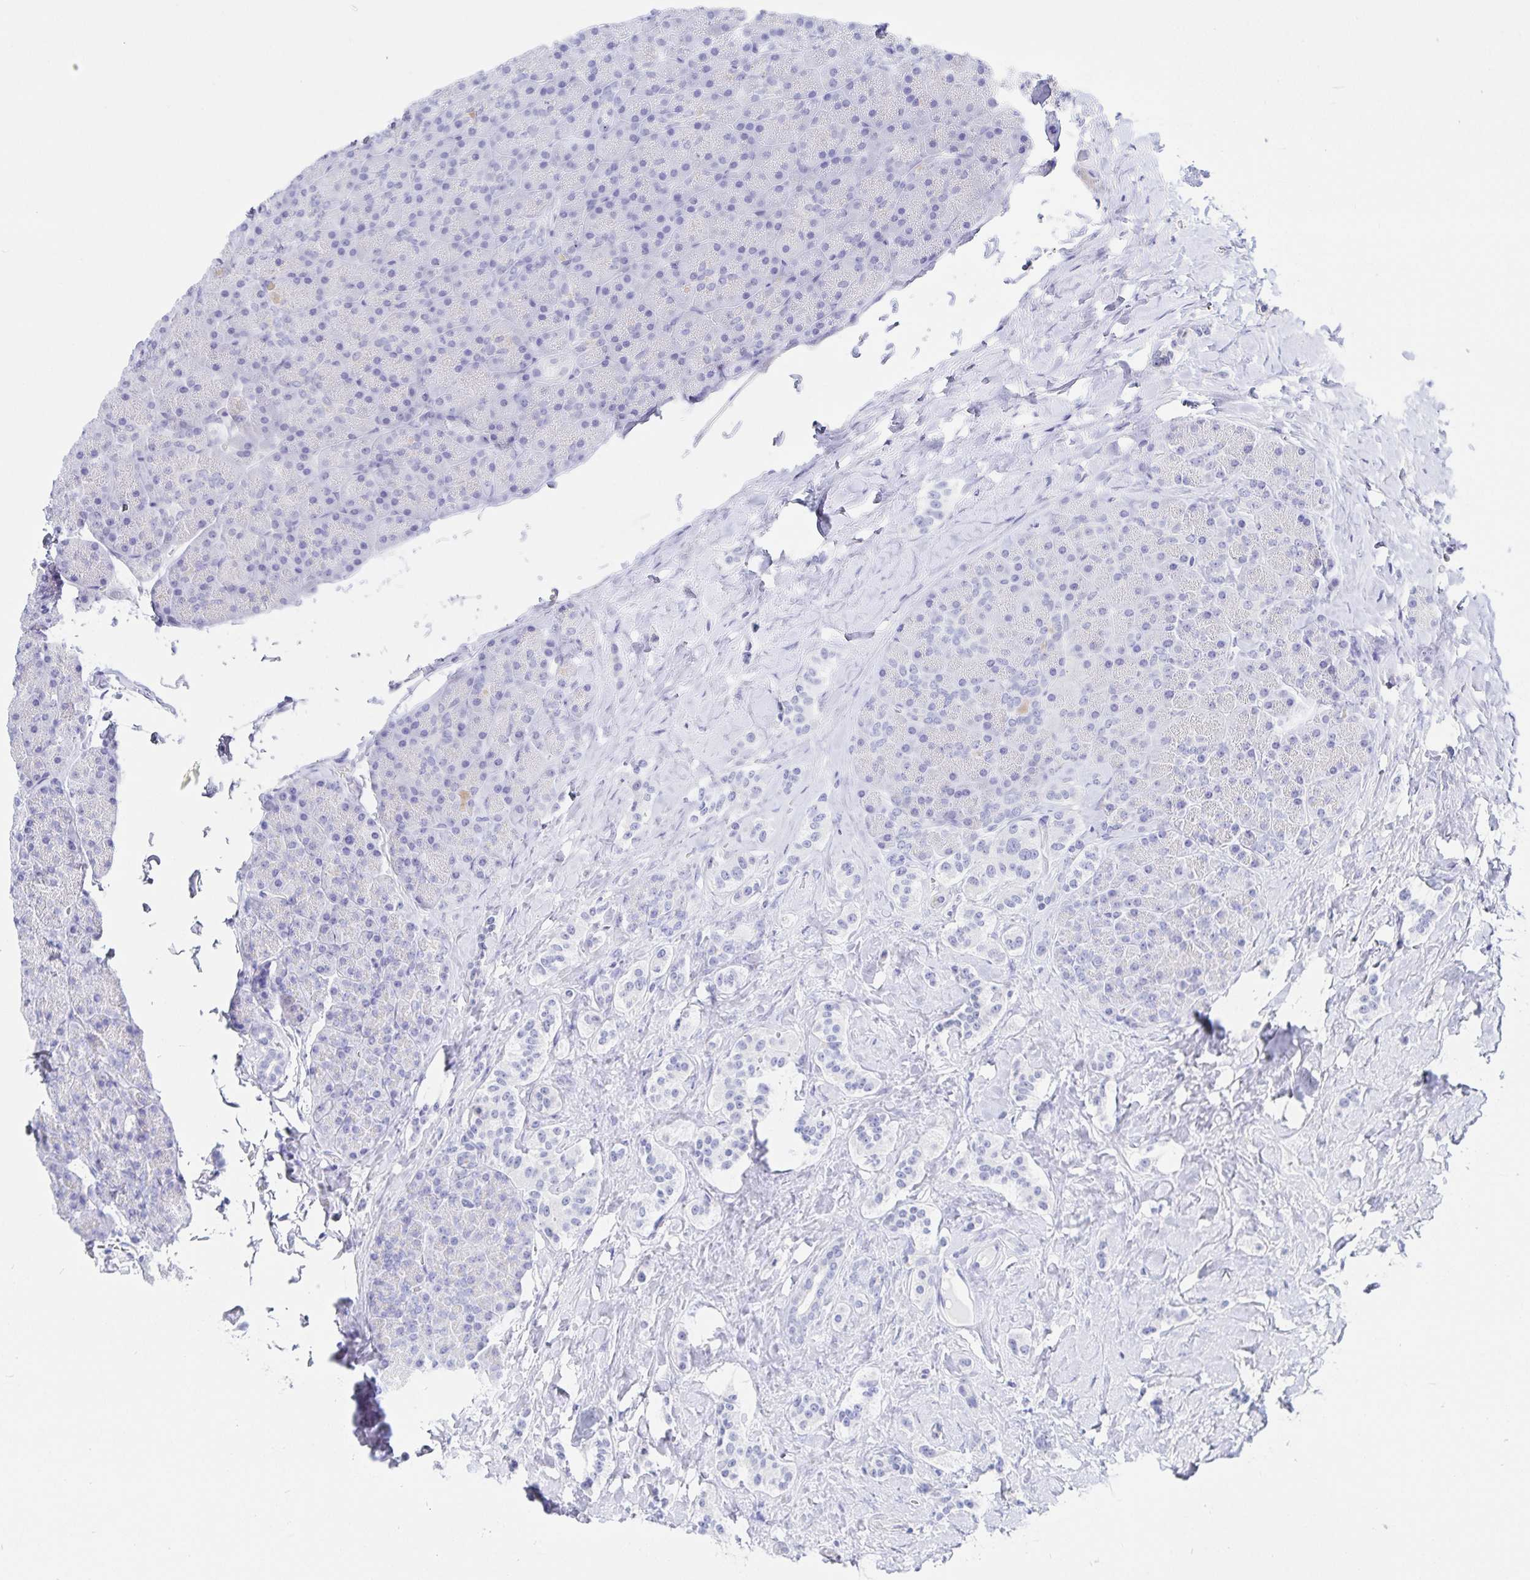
{"staining": {"intensity": "negative", "quantity": "none", "location": "none"}, "tissue": "carcinoid", "cell_type": "Tumor cells", "image_type": "cancer", "snomed": [{"axis": "morphology", "description": "Normal tissue, NOS"}, {"axis": "morphology", "description": "Carcinoid, malignant, NOS"}, {"axis": "topography", "description": "Pancreas"}], "caption": "IHC image of neoplastic tissue: carcinoid (malignant) stained with DAB reveals no significant protein staining in tumor cells.", "gene": "KCNH6", "patient": {"sex": "male", "age": 36}}